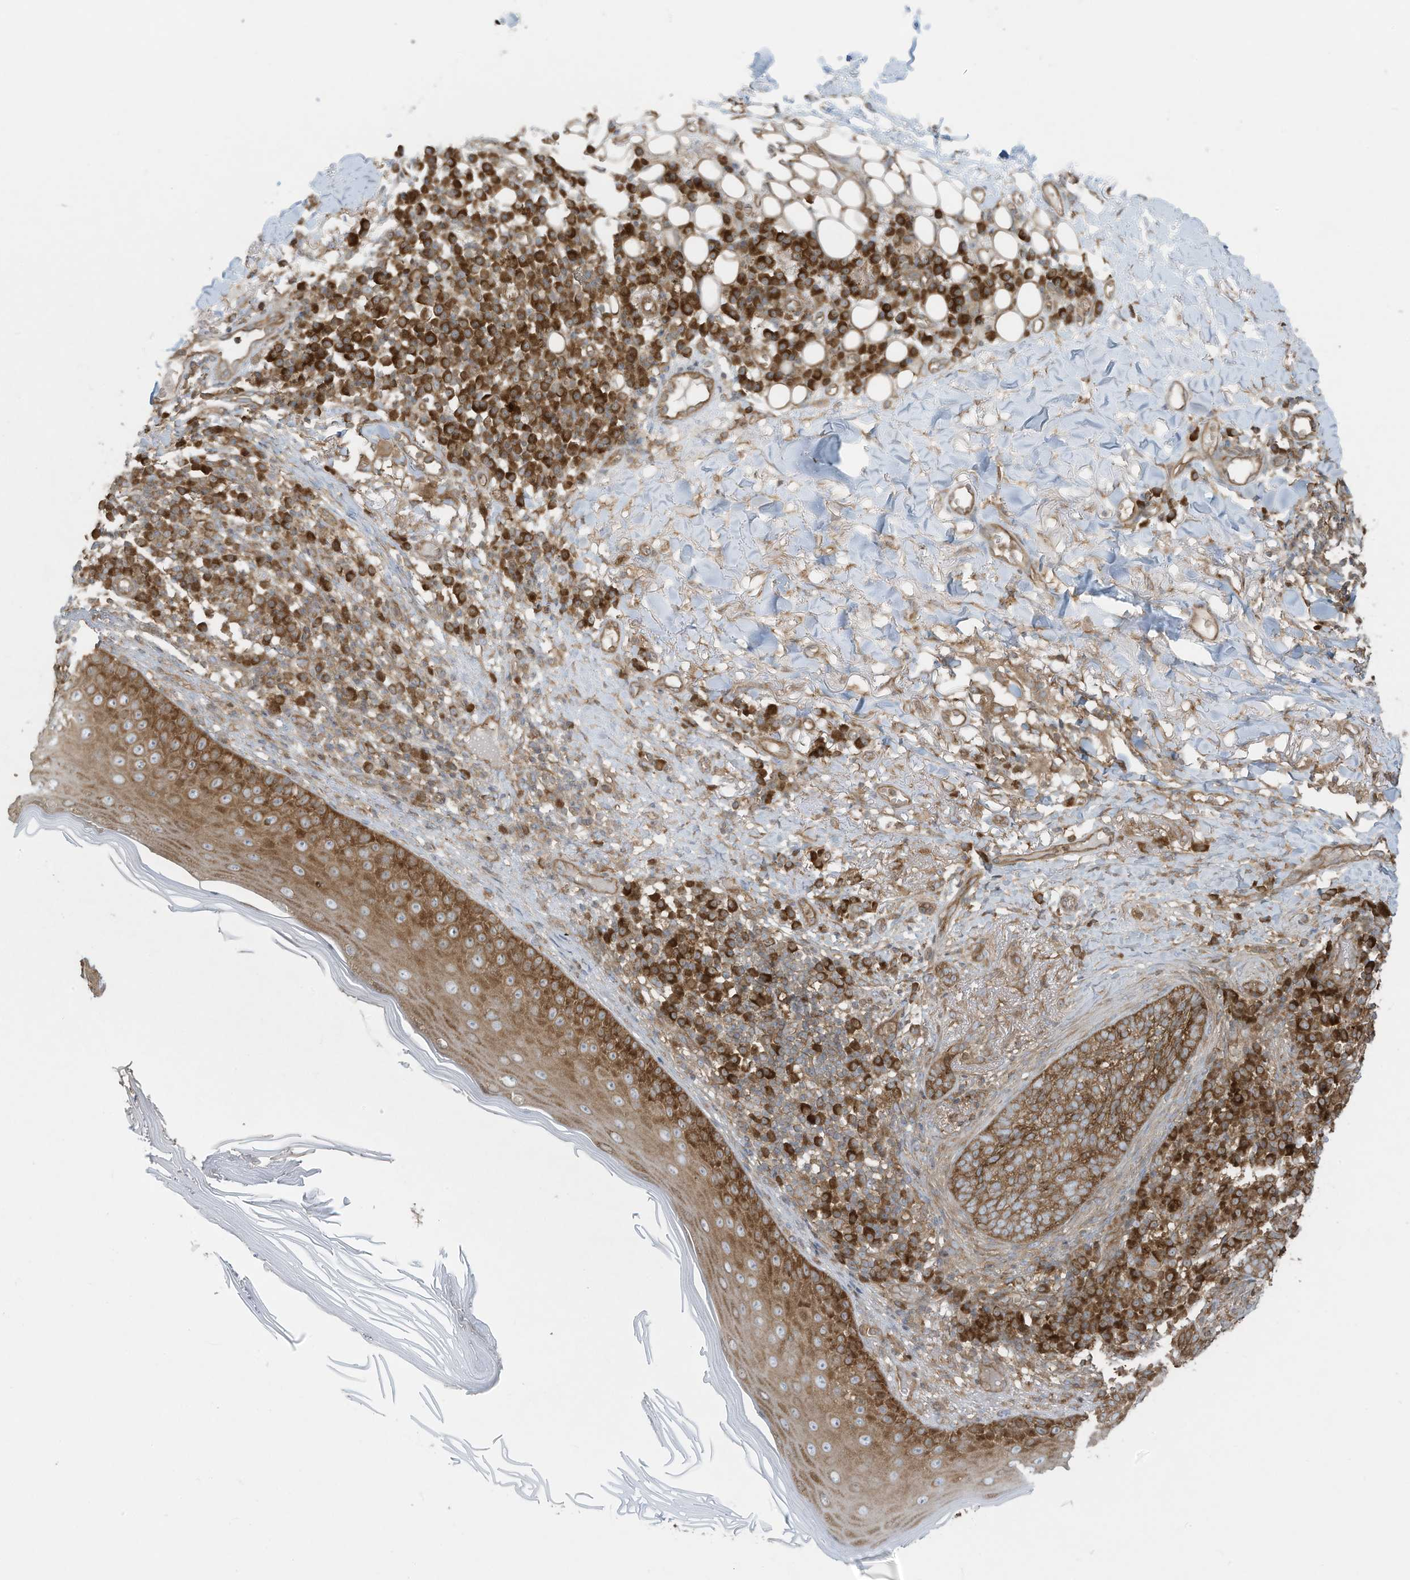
{"staining": {"intensity": "moderate", "quantity": ">75%", "location": "cytoplasmic/membranous"}, "tissue": "skin cancer", "cell_type": "Tumor cells", "image_type": "cancer", "snomed": [{"axis": "morphology", "description": "Basal cell carcinoma"}, {"axis": "topography", "description": "Skin"}], "caption": "A medium amount of moderate cytoplasmic/membranous staining is present in about >75% of tumor cells in skin basal cell carcinoma tissue.", "gene": "OLA1", "patient": {"sex": "male", "age": 85}}